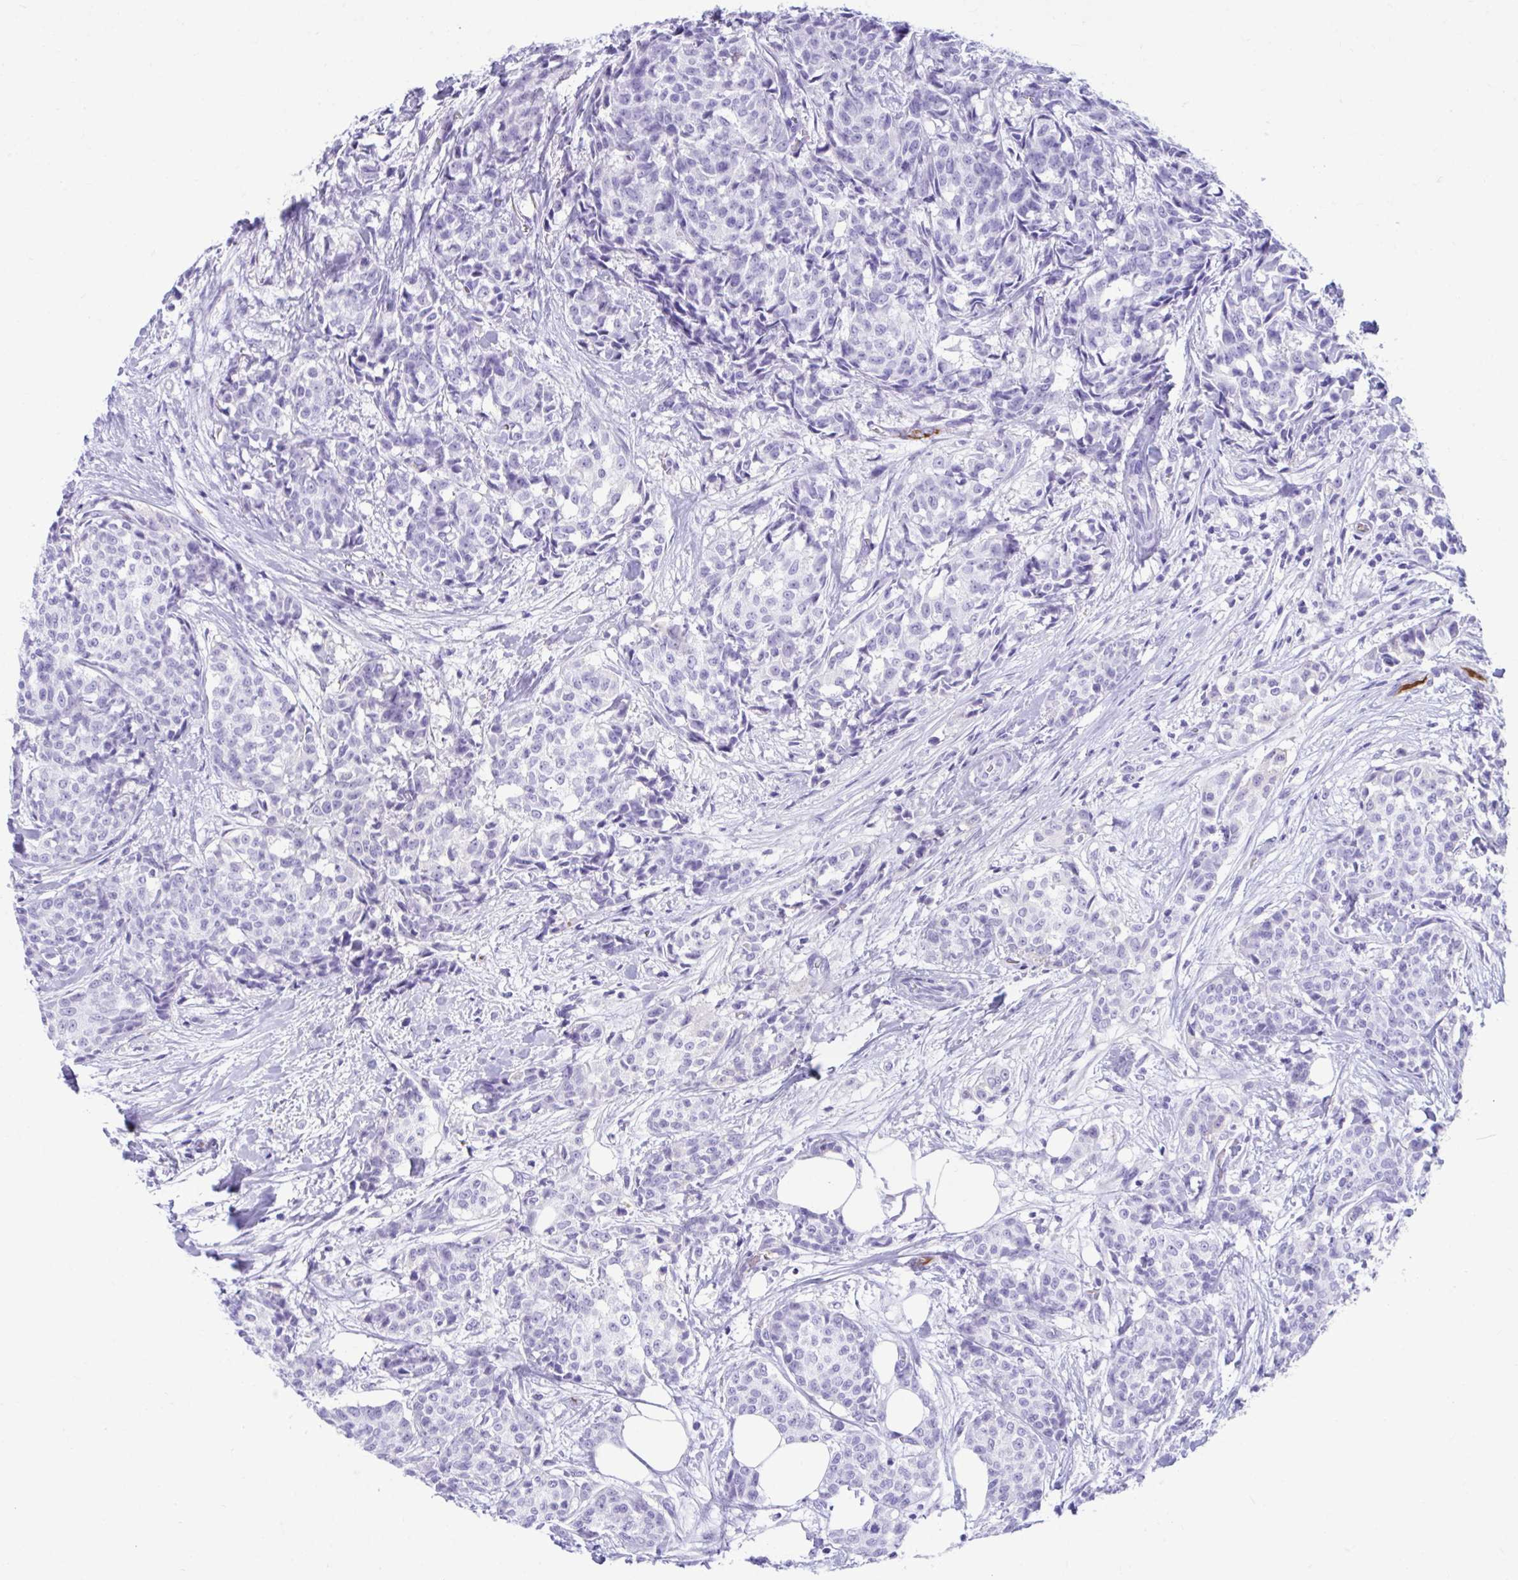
{"staining": {"intensity": "negative", "quantity": "none", "location": "none"}, "tissue": "breast cancer", "cell_type": "Tumor cells", "image_type": "cancer", "snomed": [{"axis": "morphology", "description": "Duct carcinoma"}, {"axis": "topography", "description": "Breast"}], "caption": "An immunohistochemistry image of breast invasive ductal carcinoma is shown. There is no staining in tumor cells of breast invasive ductal carcinoma. The staining was performed using DAB to visualize the protein expression in brown, while the nuclei were stained in blue with hematoxylin (Magnification: 20x).", "gene": "SMIM9", "patient": {"sex": "female", "age": 91}}